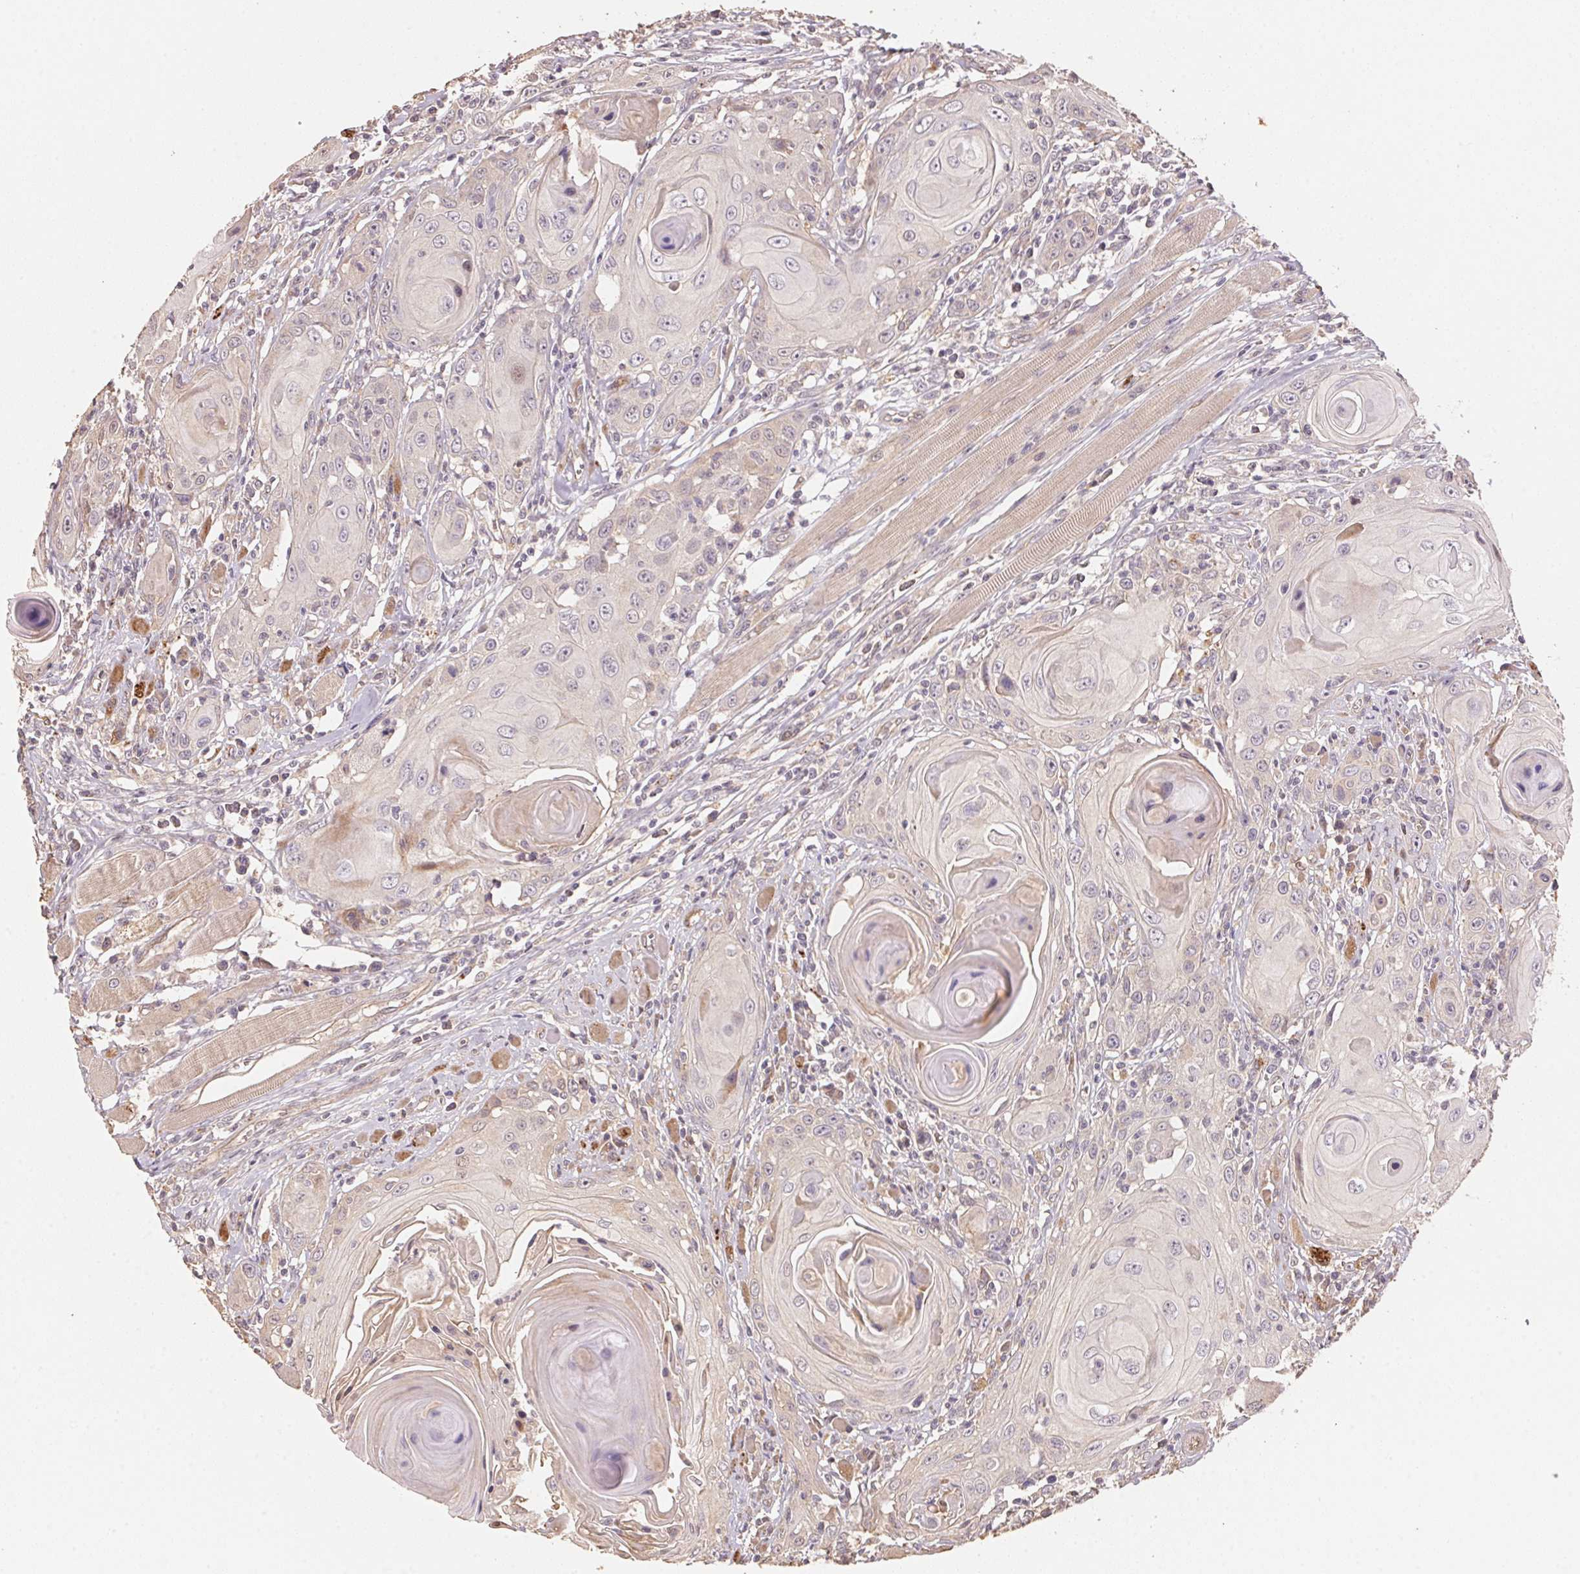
{"staining": {"intensity": "weak", "quantity": "<25%", "location": "cytoplasmic/membranous"}, "tissue": "head and neck cancer", "cell_type": "Tumor cells", "image_type": "cancer", "snomed": [{"axis": "morphology", "description": "Squamous cell carcinoma, NOS"}, {"axis": "topography", "description": "Head-Neck"}], "caption": "Protein analysis of head and neck squamous cell carcinoma demonstrates no significant expression in tumor cells.", "gene": "TMEM222", "patient": {"sex": "female", "age": 80}}